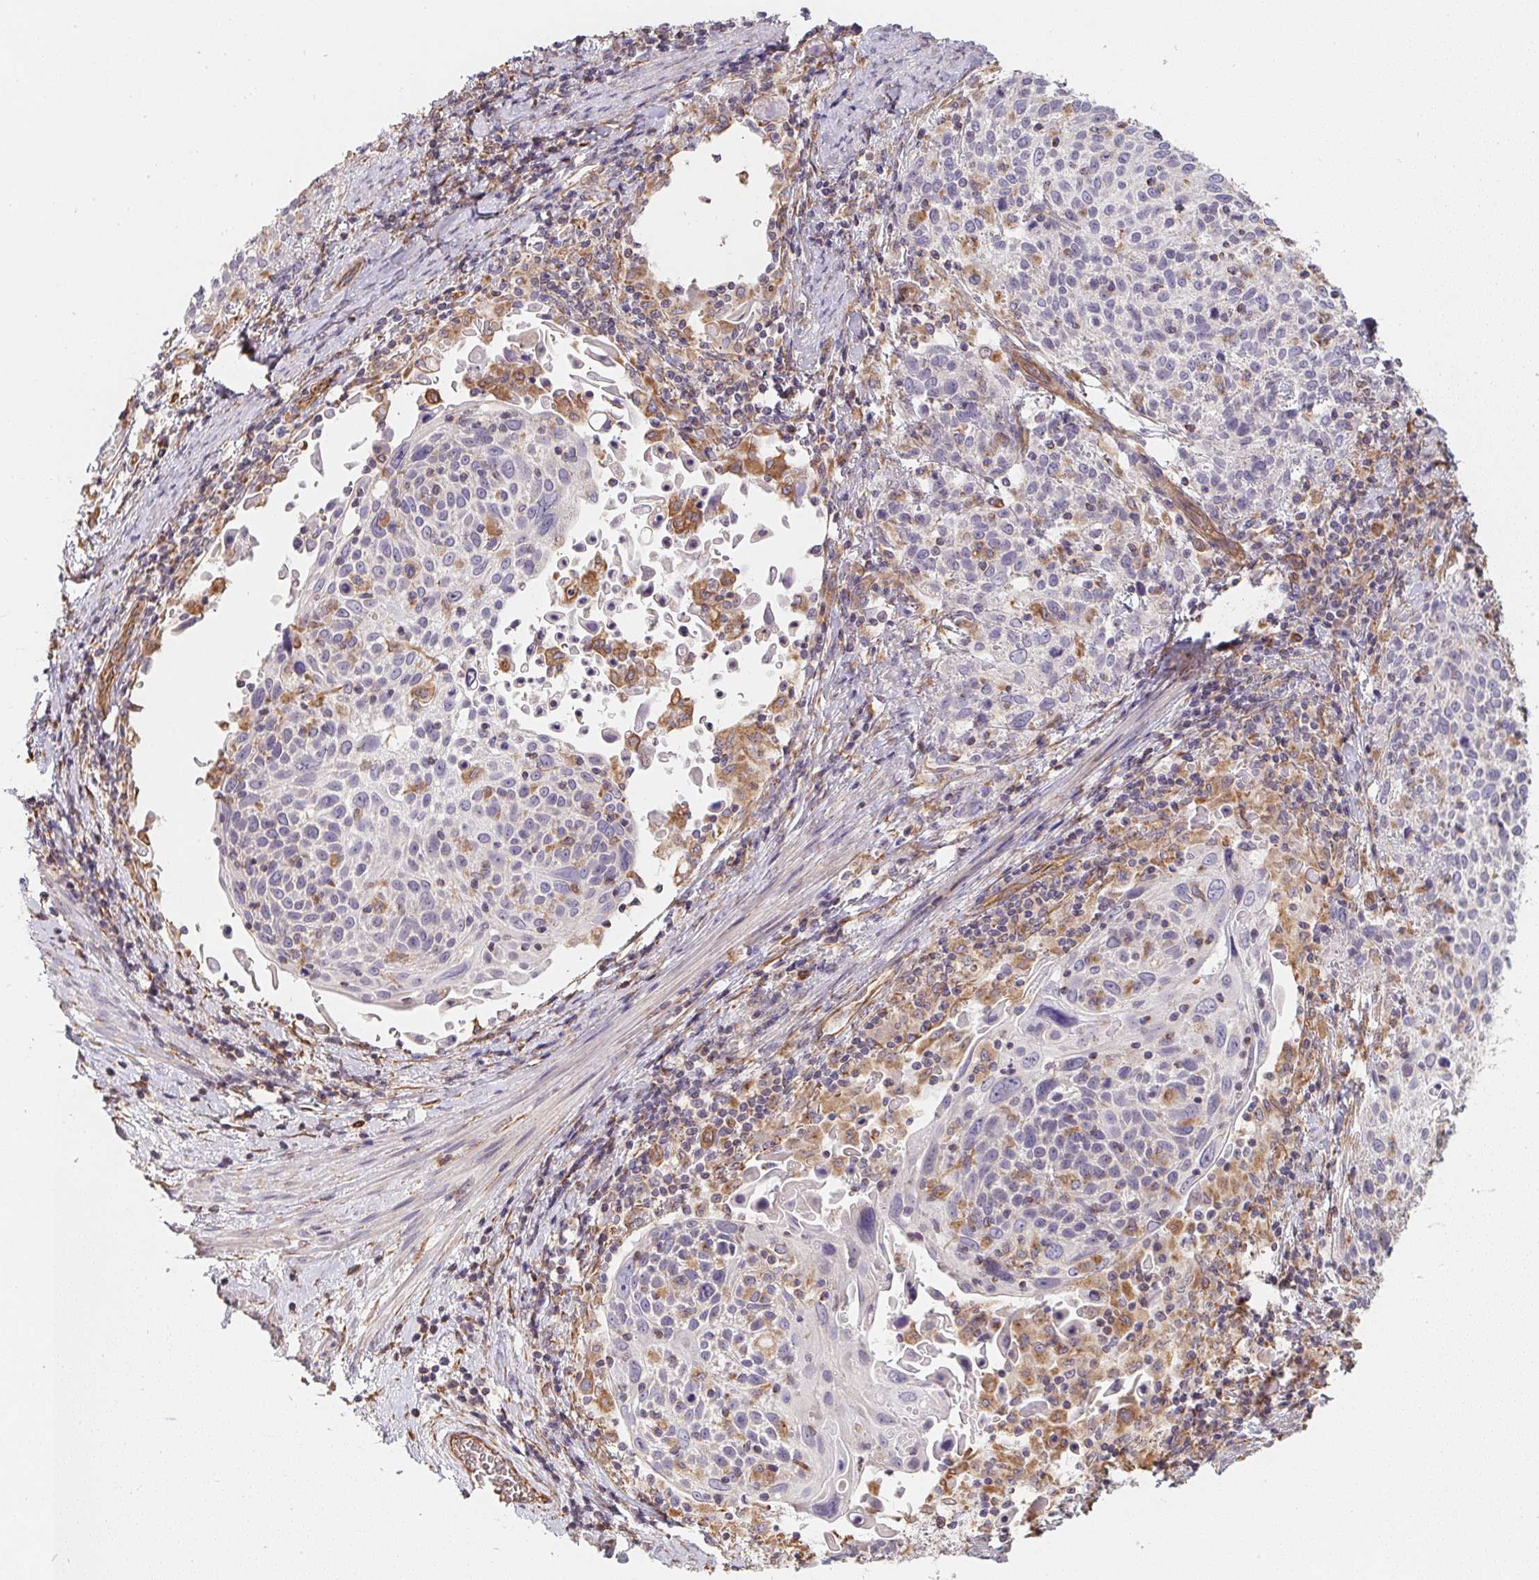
{"staining": {"intensity": "negative", "quantity": "none", "location": "none"}, "tissue": "cervical cancer", "cell_type": "Tumor cells", "image_type": "cancer", "snomed": [{"axis": "morphology", "description": "Squamous cell carcinoma, NOS"}, {"axis": "topography", "description": "Cervix"}], "caption": "Tumor cells are negative for brown protein staining in cervical cancer (squamous cell carcinoma). (Immunohistochemistry (ihc), brightfield microscopy, high magnification).", "gene": "TBKBP1", "patient": {"sex": "female", "age": 61}}